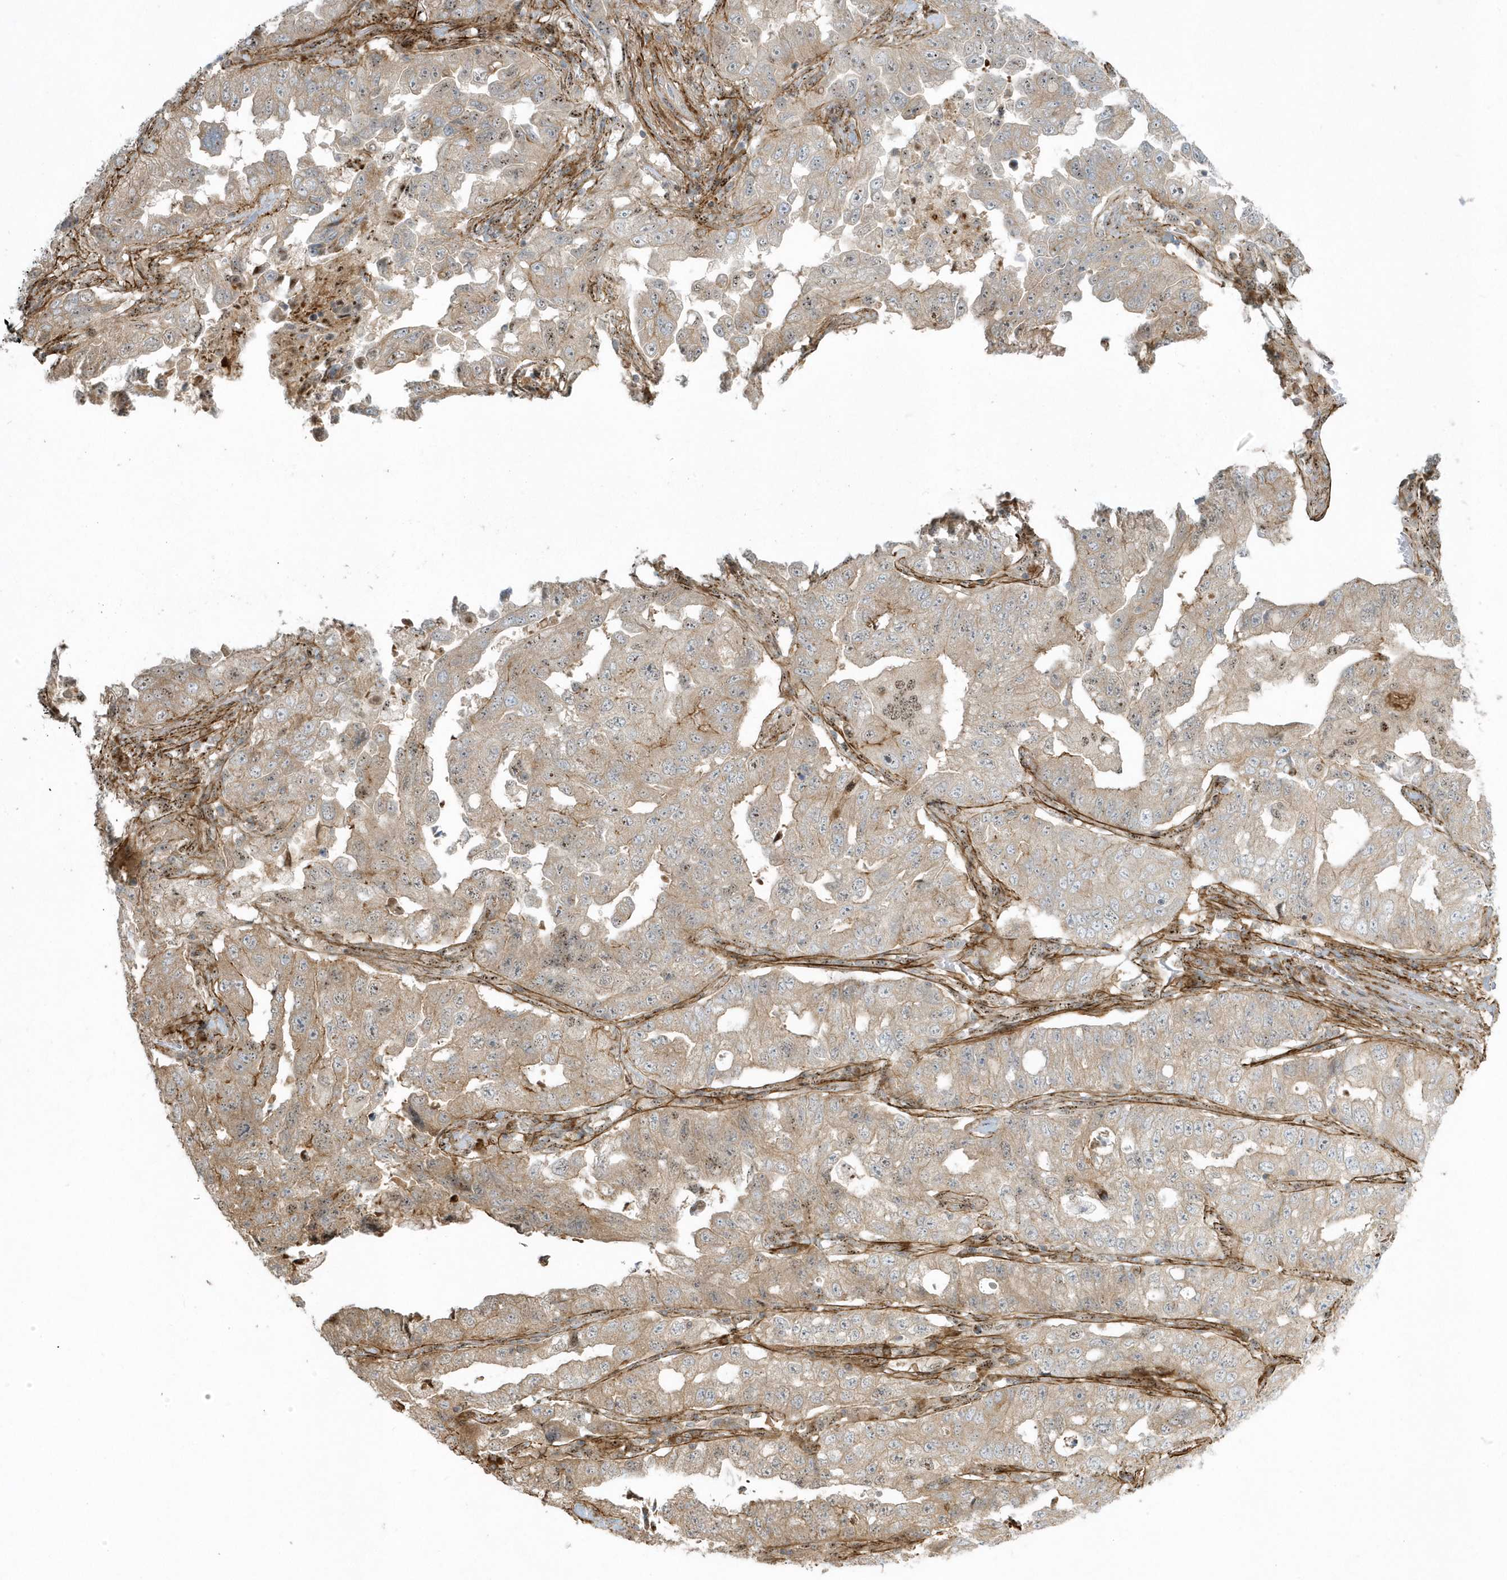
{"staining": {"intensity": "weak", "quantity": "25%-75%", "location": "cytoplasmic/membranous"}, "tissue": "lung cancer", "cell_type": "Tumor cells", "image_type": "cancer", "snomed": [{"axis": "morphology", "description": "Adenocarcinoma, NOS"}, {"axis": "topography", "description": "Lung"}], "caption": "Tumor cells reveal weak cytoplasmic/membranous positivity in about 25%-75% of cells in lung cancer.", "gene": "MASP2", "patient": {"sex": "female", "age": 51}}